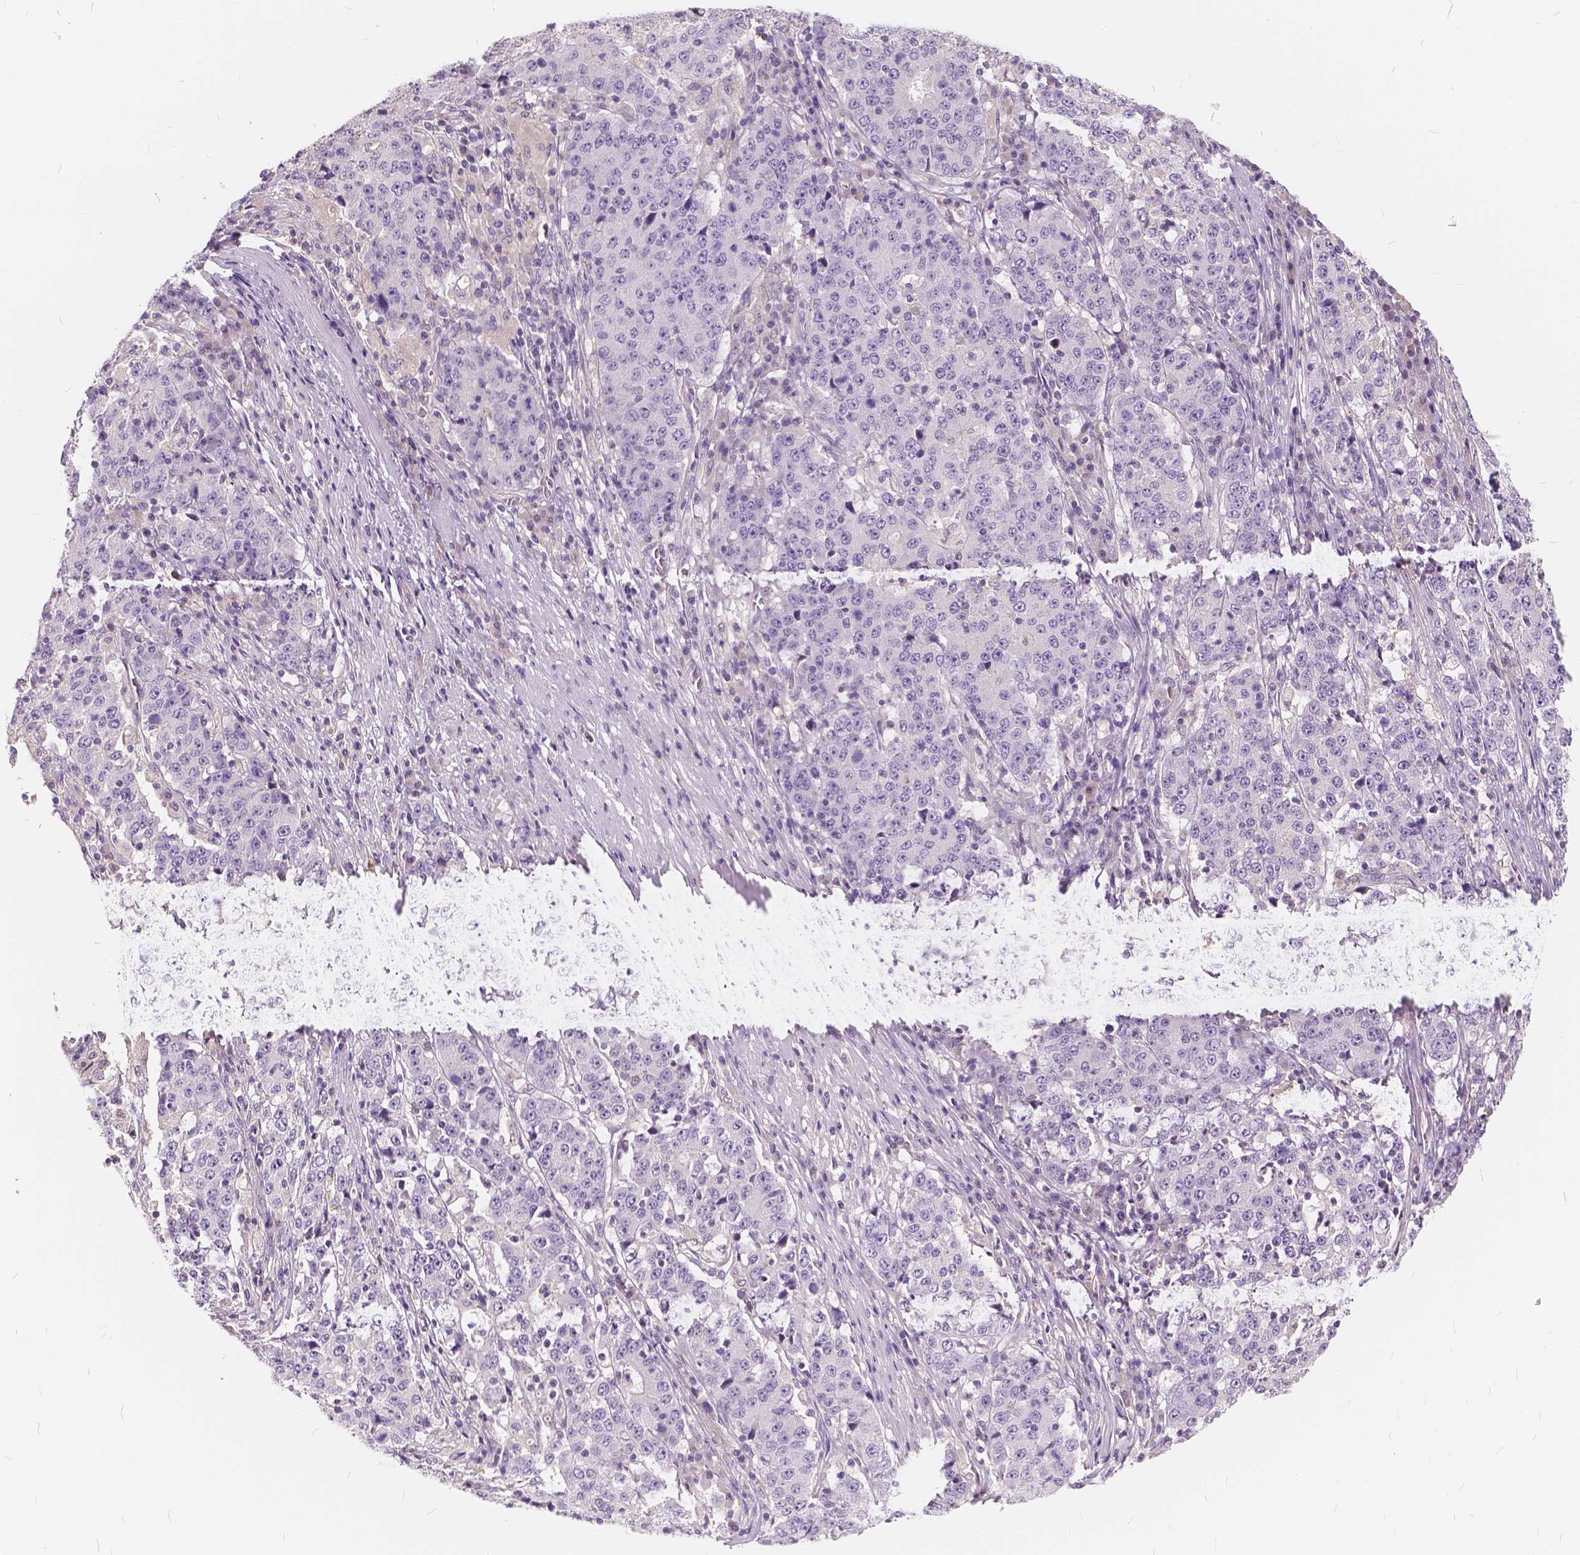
{"staining": {"intensity": "negative", "quantity": "none", "location": "none"}, "tissue": "stomach cancer", "cell_type": "Tumor cells", "image_type": "cancer", "snomed": [{"axis": "morphology", "description": "Adenocarcinoma, NOS"}, {"axis": "topography", "description": "Stomach"}], "caption": "DAB (3,3'-diaminobenzidine) immunohistochemical staining of stomach adenocarcinoma displays no significant expression in tumor cells.", "gene": "KIAA0513", "patient": {"sex": "male", "age": 59}}